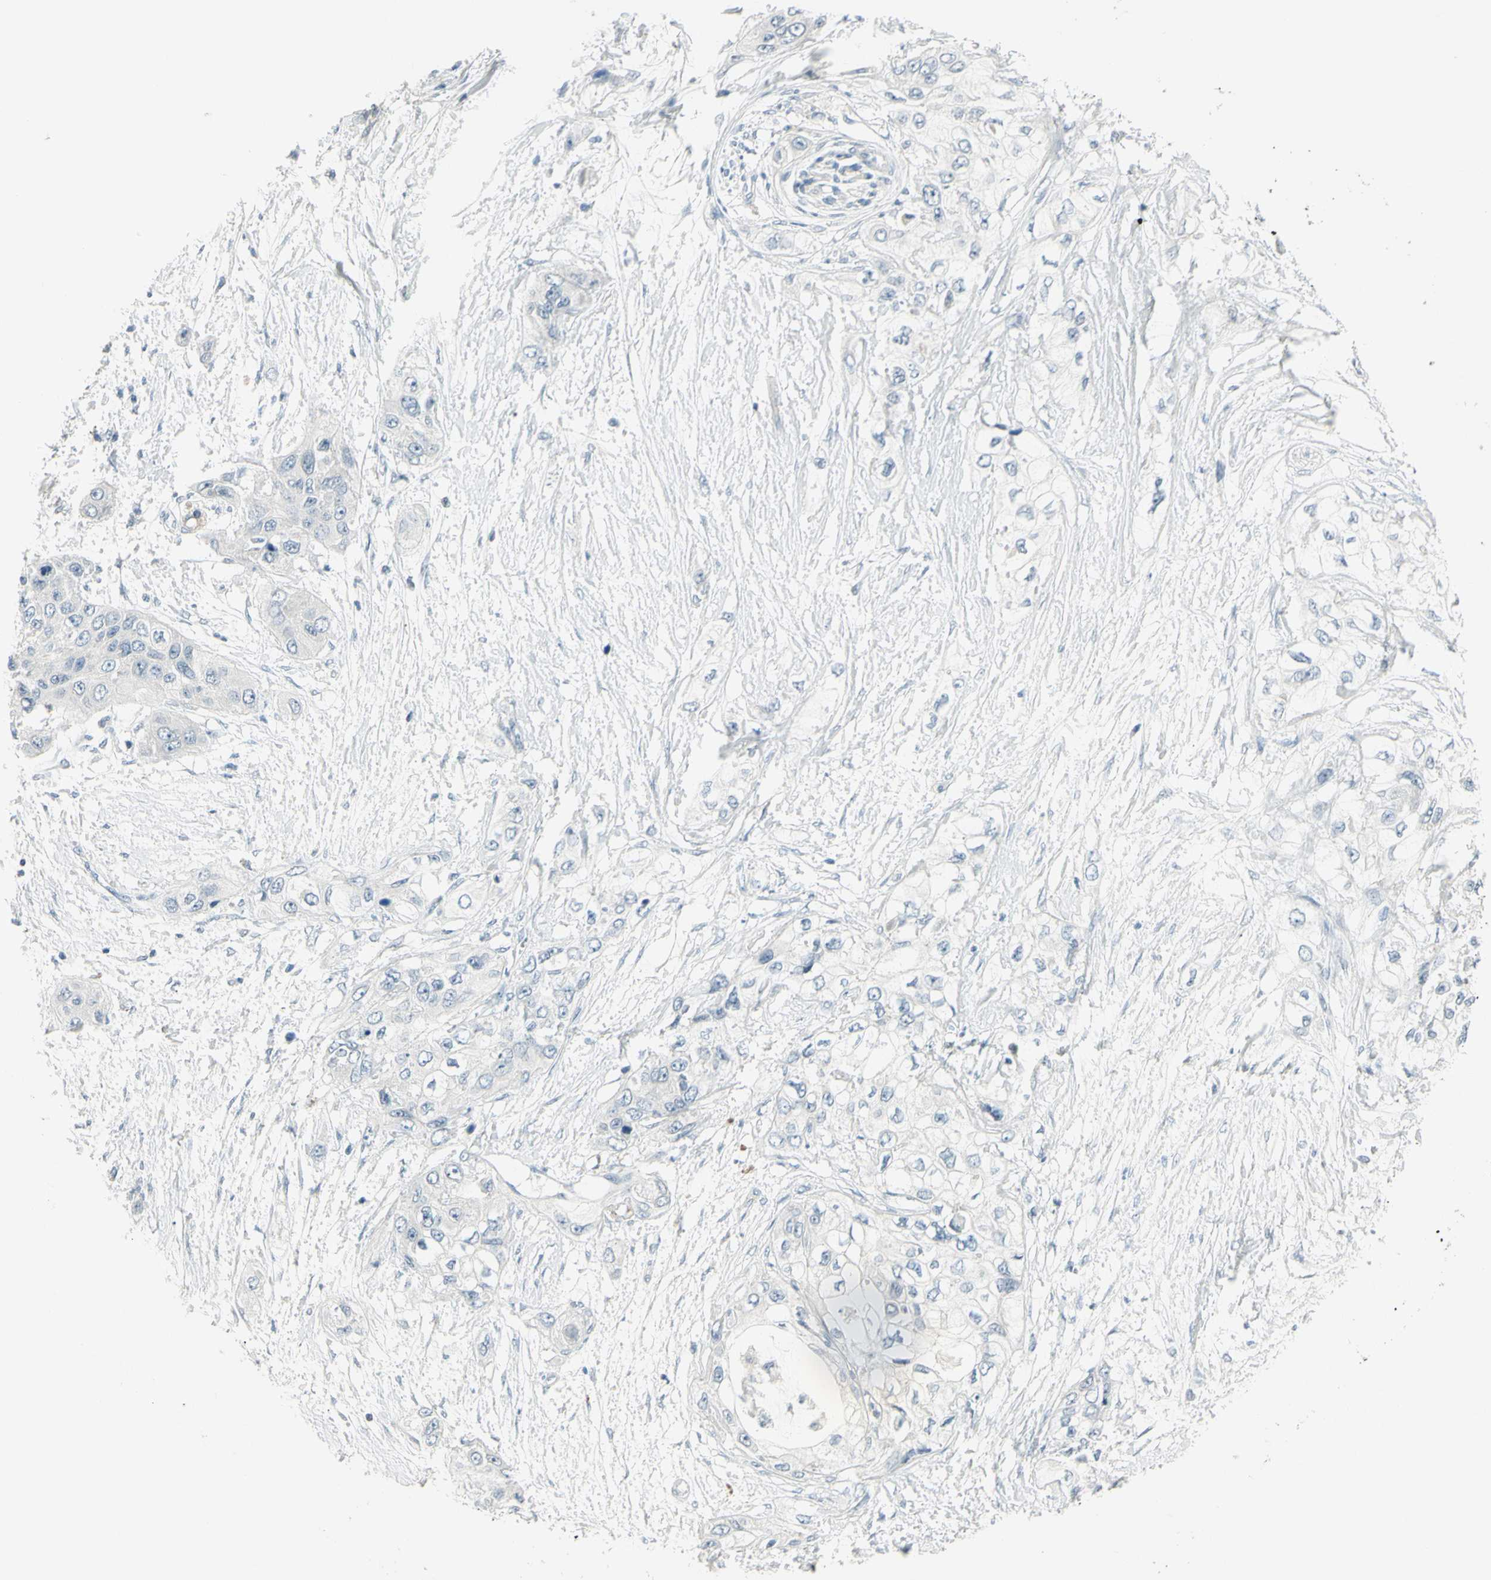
{"staining": {"intensity": "negative", "quantity": "none", "location": "none"}, "tissue": "pancreatic cancer", "cell_type": "Tumor cells", "image_type": "cancer", "snomed": [{"axis": "morphology", "description": "Adenocarcinoma, NOS"}, {"axis": "topography", "description": "Pancreas"}], "caption": "Tumor cells are negative for protein expression in human pancreatic cancer.", "gene": "SH3GL2", "patient": {"sex": "female", "age": 70}}